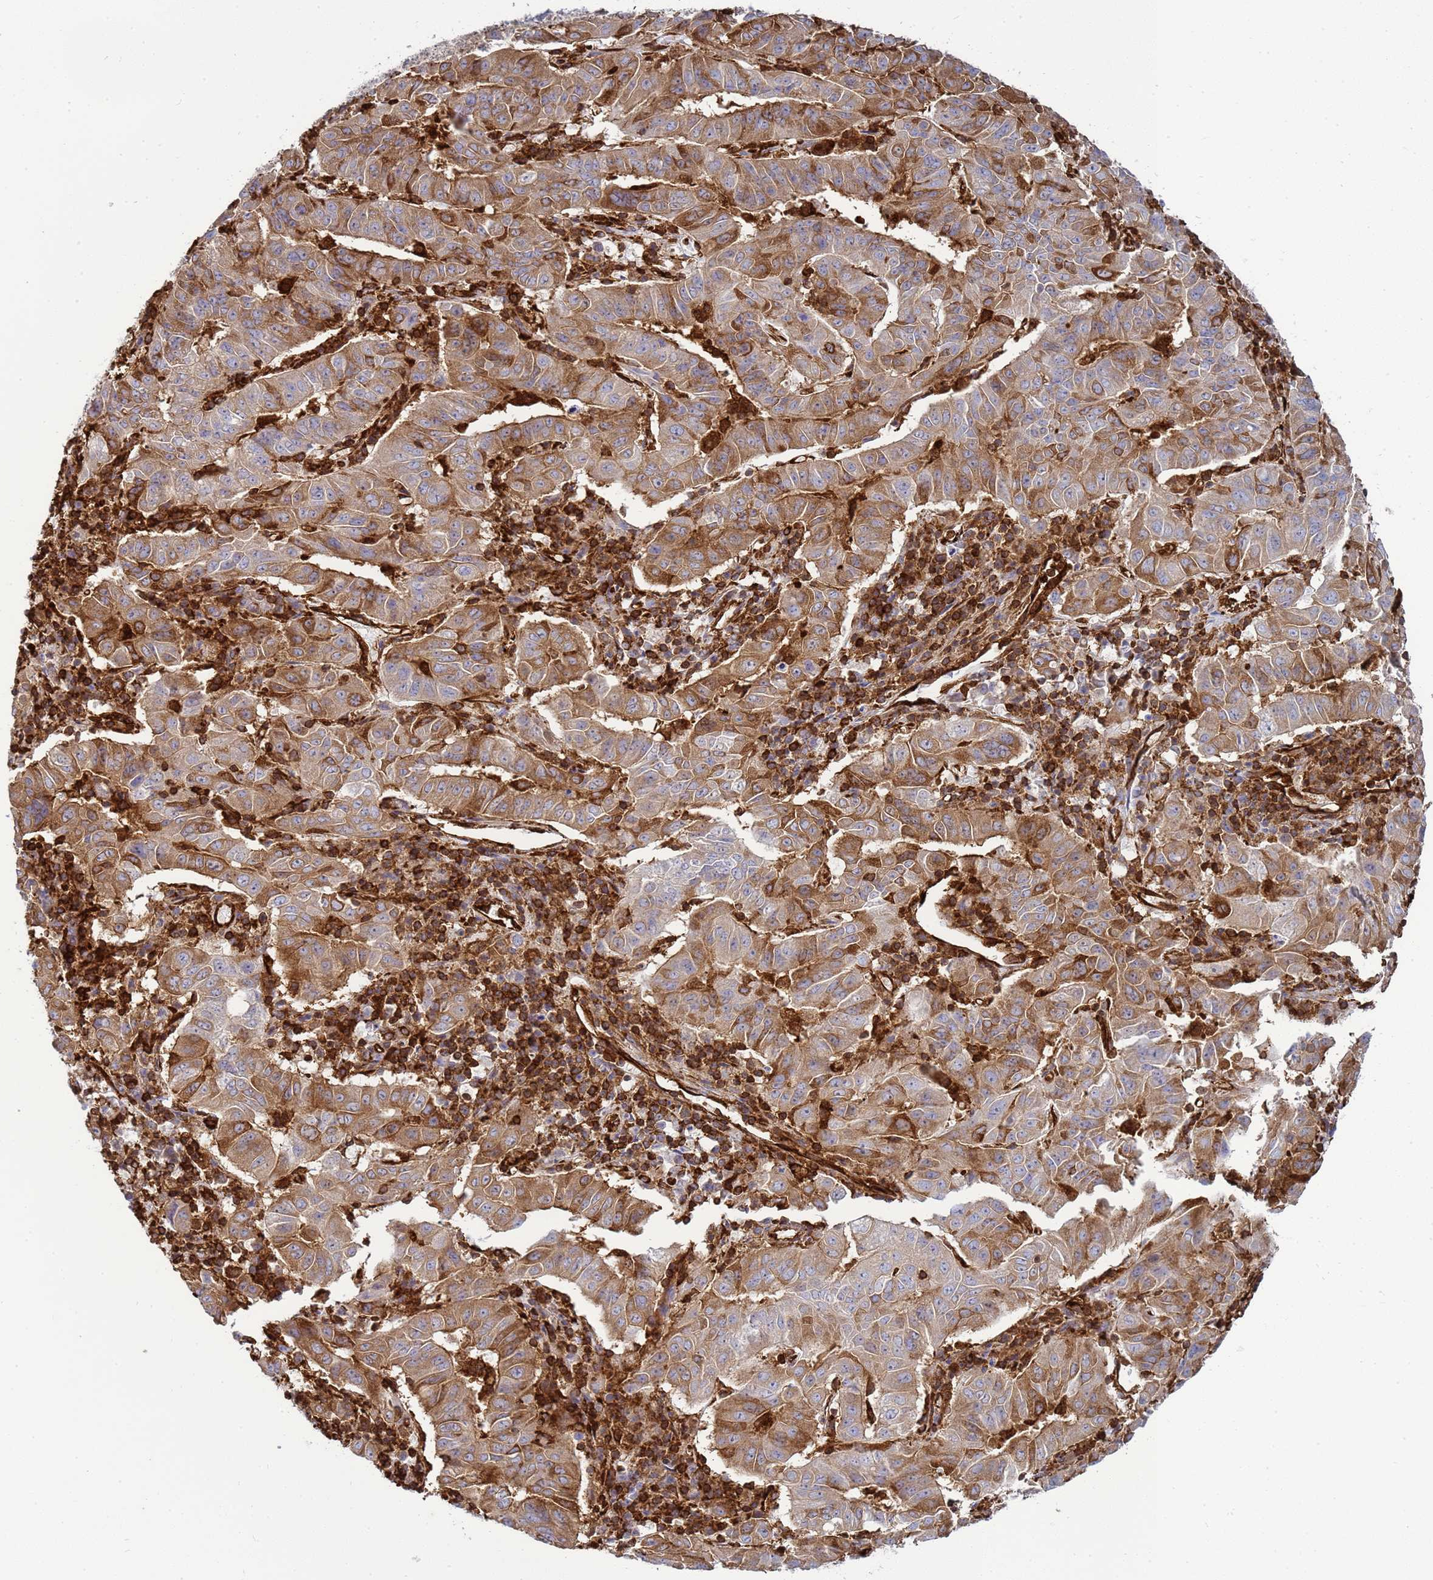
{"staining": {"intensity": "moderate", "quantity": ">75%", "location": "cytoplasmic/membranous"}, "tissue": "pancreatic cancer", "cell_type": "Tumor cells", "image_type": "cancer", "snomed": [{"axis": "morphology", "description": "Adenocarcinoma, NOS"}, {"axis": "topography", "description": "Pancreas"}], "caption": "Pancreatic cancer stained with immunohistochemistry shows moderate cytoplasmic/membranous expression in about >75% of tumor cells.", "gene": "ZBTB8OS", "patient": {"sex": "male", "age": 63}}